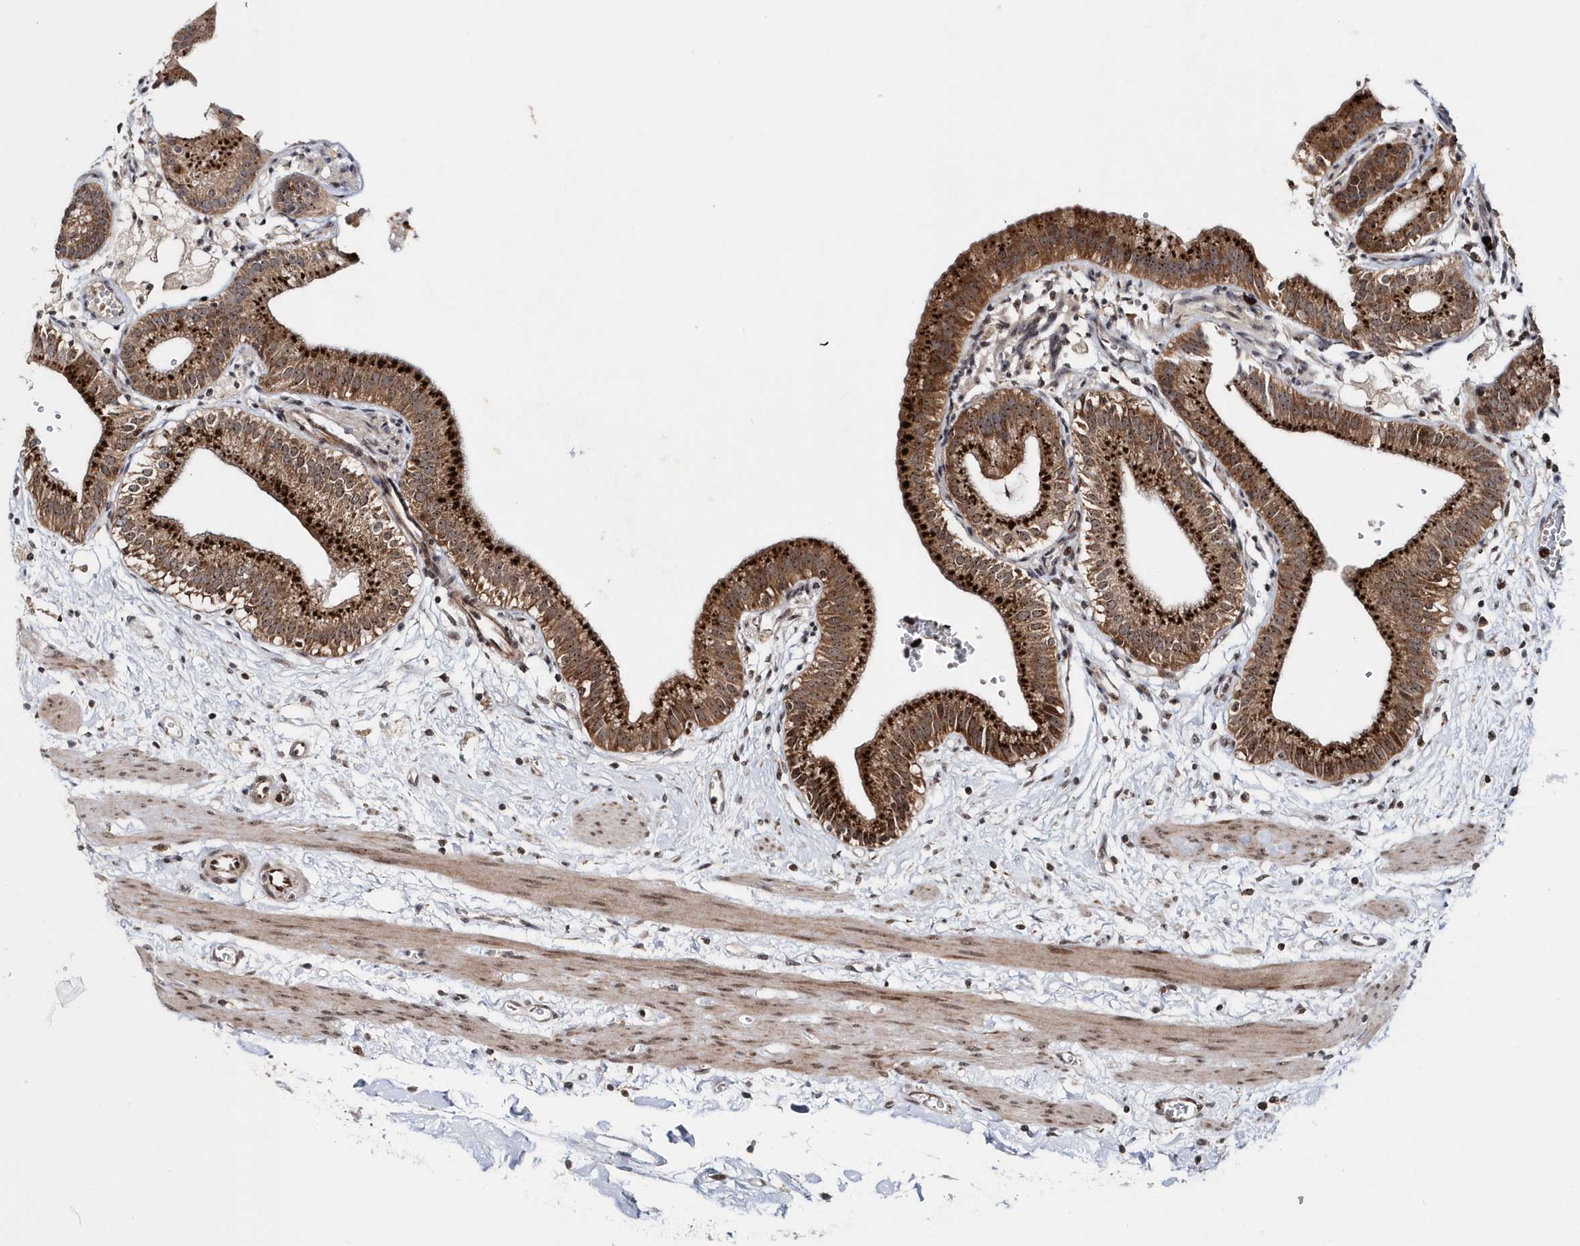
{"staining": {"intensity": "strong", "quantity": ">75%", "location": "cytoplasmic/membranous,nuclear"}, "tissue": "gallbladder", "cell_type": "Glandular cells", "image_type": "normal", "snomed": [{"axis": "morphology", "description": "Normal tissue, NOS"}, {"axis": "topography", "description": "Gallbladder"}], "caption": "Glandular cells show strong cytoplasmic/membranous,nuclear staining in approximately >75% of cells in normal gallbladder.", "gene": "SOWAHB", "patient": {"sex": "male", "age": 55}}